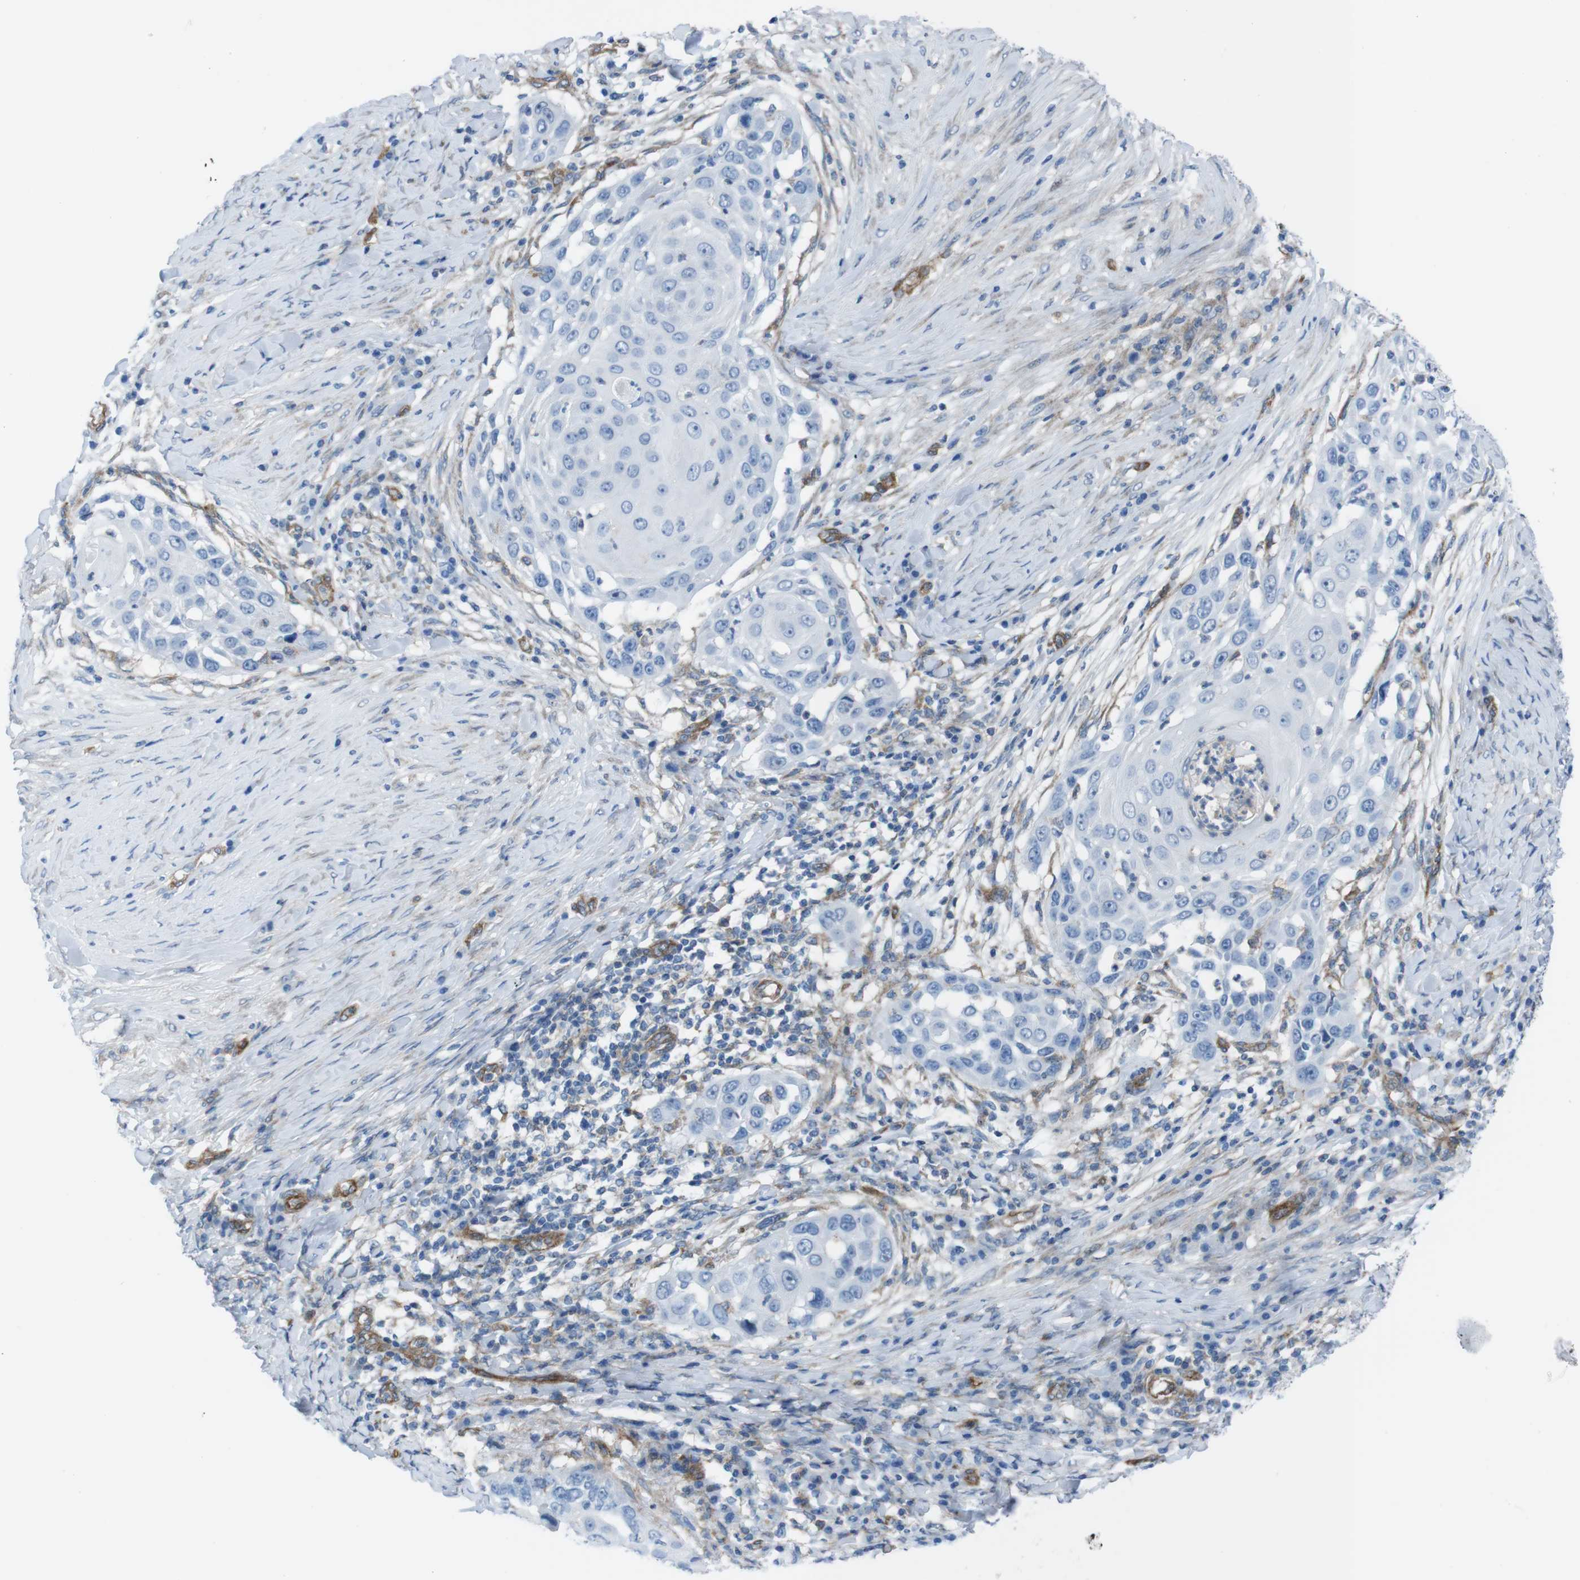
{"staining": {"intensity": "negative", "quantity": "none", "location": "none"}, "tissue": "skin cancer", "cell_type": "Tumor cells", "image_type": "cancer", "snomed": [{"axis": "morphology", "description": "Squamous cell carcinoma, NOS"}, {"axis": "topography", "description": "Skin"}], "caption": "The immunohistochemistry (IHC) micrograph has no significant expression in tumor cells of skin squamous cell carcinoma tissue.", "gene": "DIAPH2", "patient": {"sex": "female", "age": 44}}